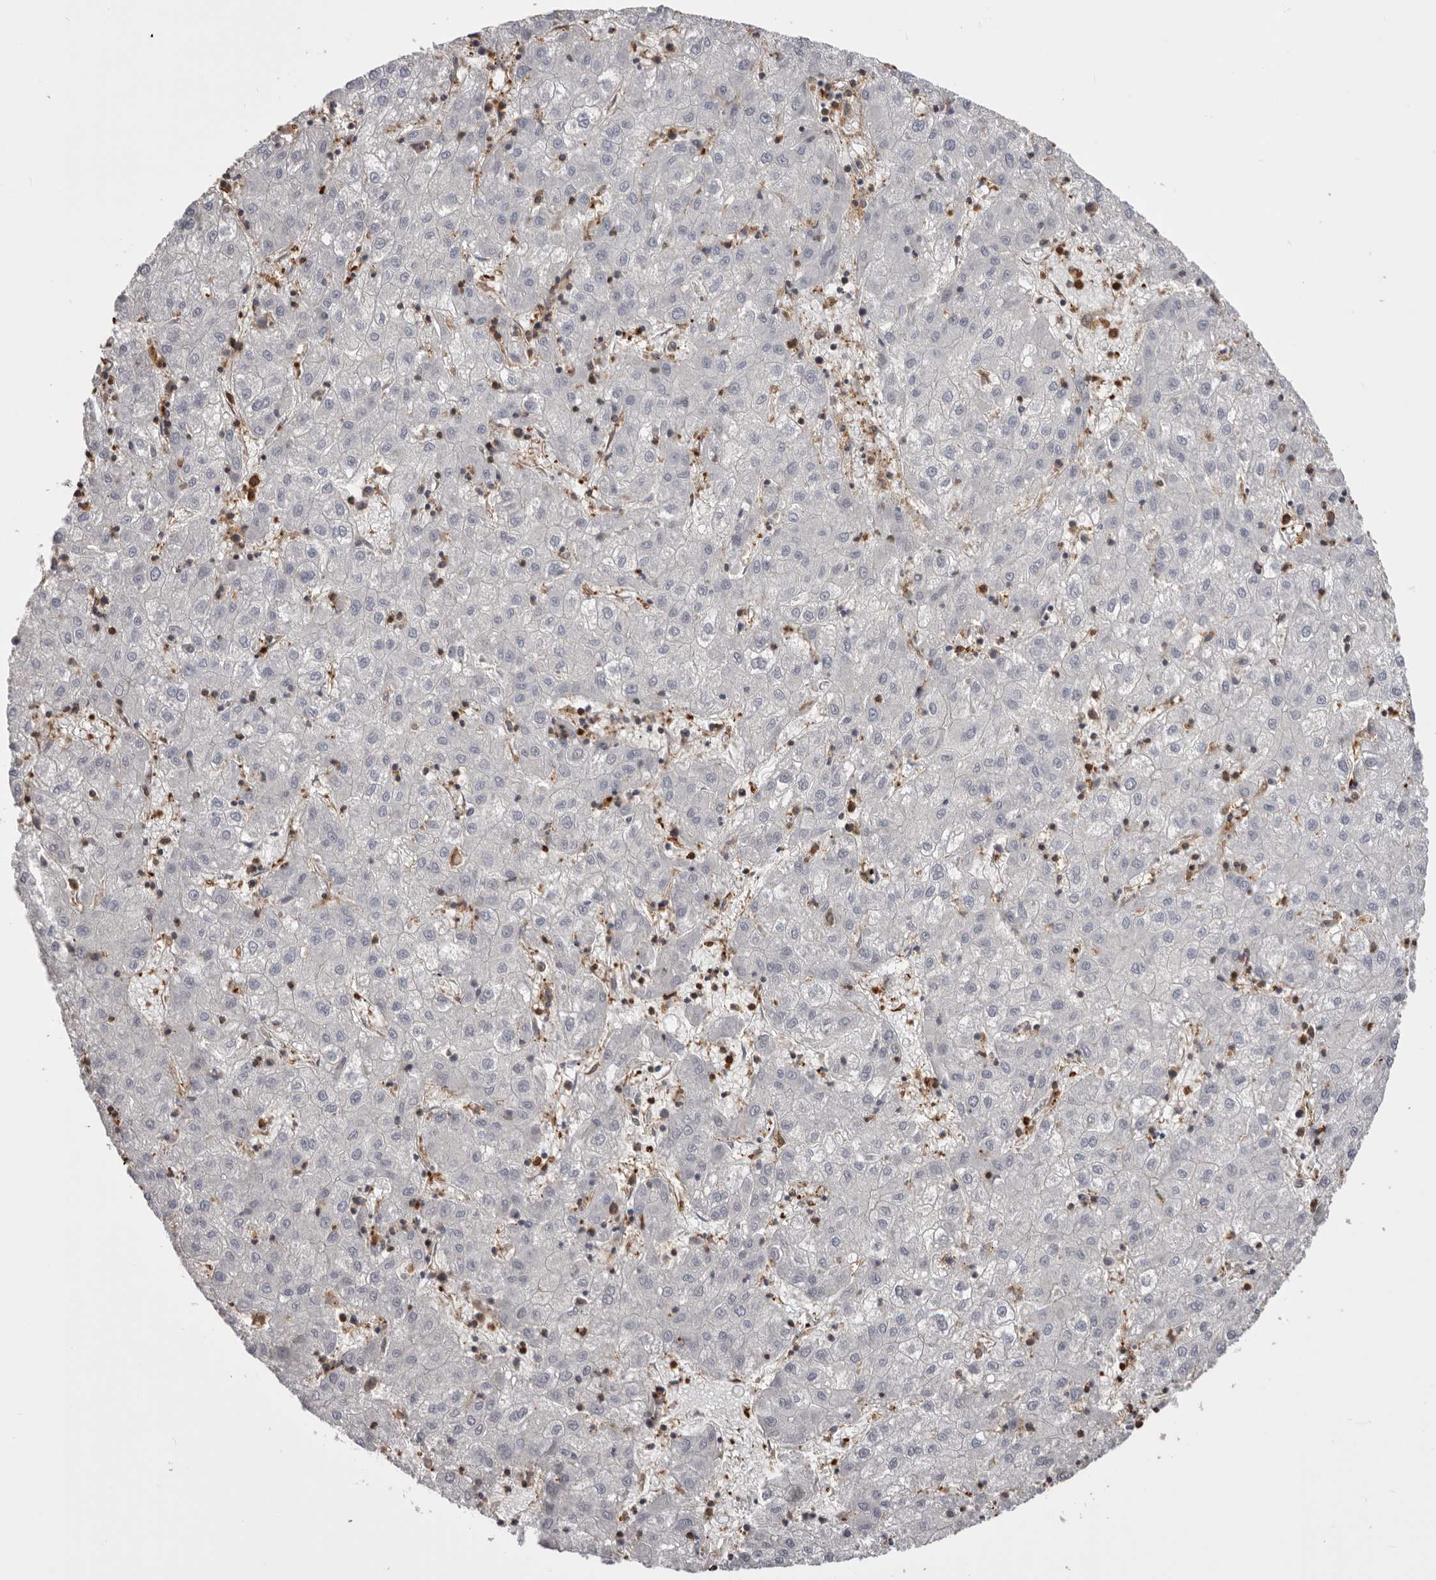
{"staining": {"intensity": "negative", "quantity": "none", "location": "none"}, "tissue": "liver cancer", "cell_type": "Tumor cells", "image_type": "cancer", "snomed": [{"axis": "morphology", "description": "Carcinoma, Hepatocellular, NOS"}, {"axis": "topography", "description": "Liver"}], "caption": "This is an immunohistochemistry micrograph of liver hepatocellular carcinoma. There is no positivity in tumor cells.", "gene": "PKM", "patient": {"sex": "male", "age": 72}}